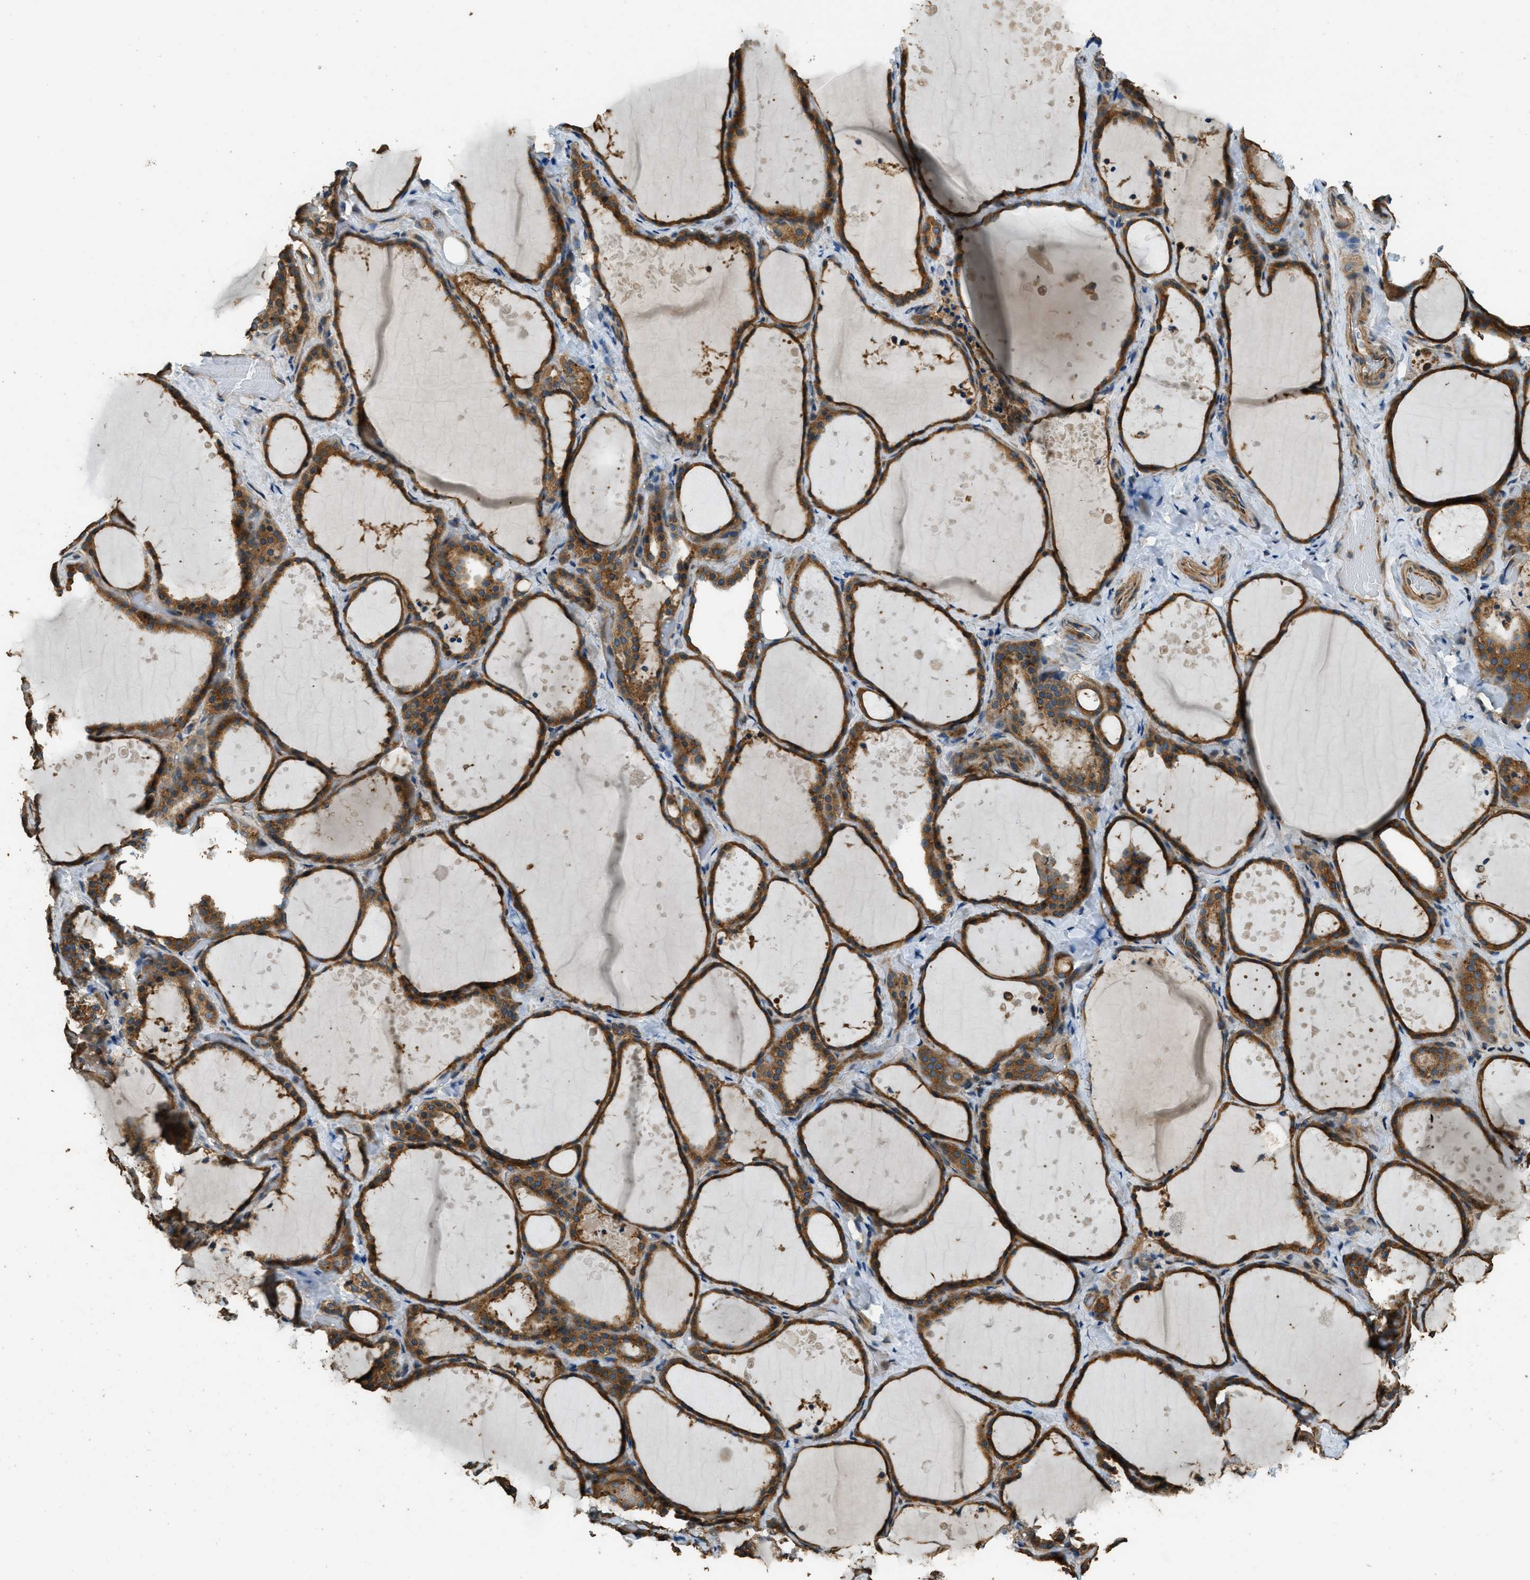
{"staining": {"intensity": "moderate", "quantity": ">75%", "location": "cytoplasmic/membranous"}, "tissue": "thyroid gland", "cell_type": "Glandular cells", "image_type": "normal", "snomed": [{"axis": "morphology", "description": "Normal tissue, NOS"}, {"axis": "topography", "description": "Thyroid gland"}], "caption": "IHC of benign human thyroid gland shows medium levels of moderate cytoplasmic/membranous positivity in about >75% of glandular cells.", "gene": "MARS1", "patient": {"sex": "female", "age": 44}}